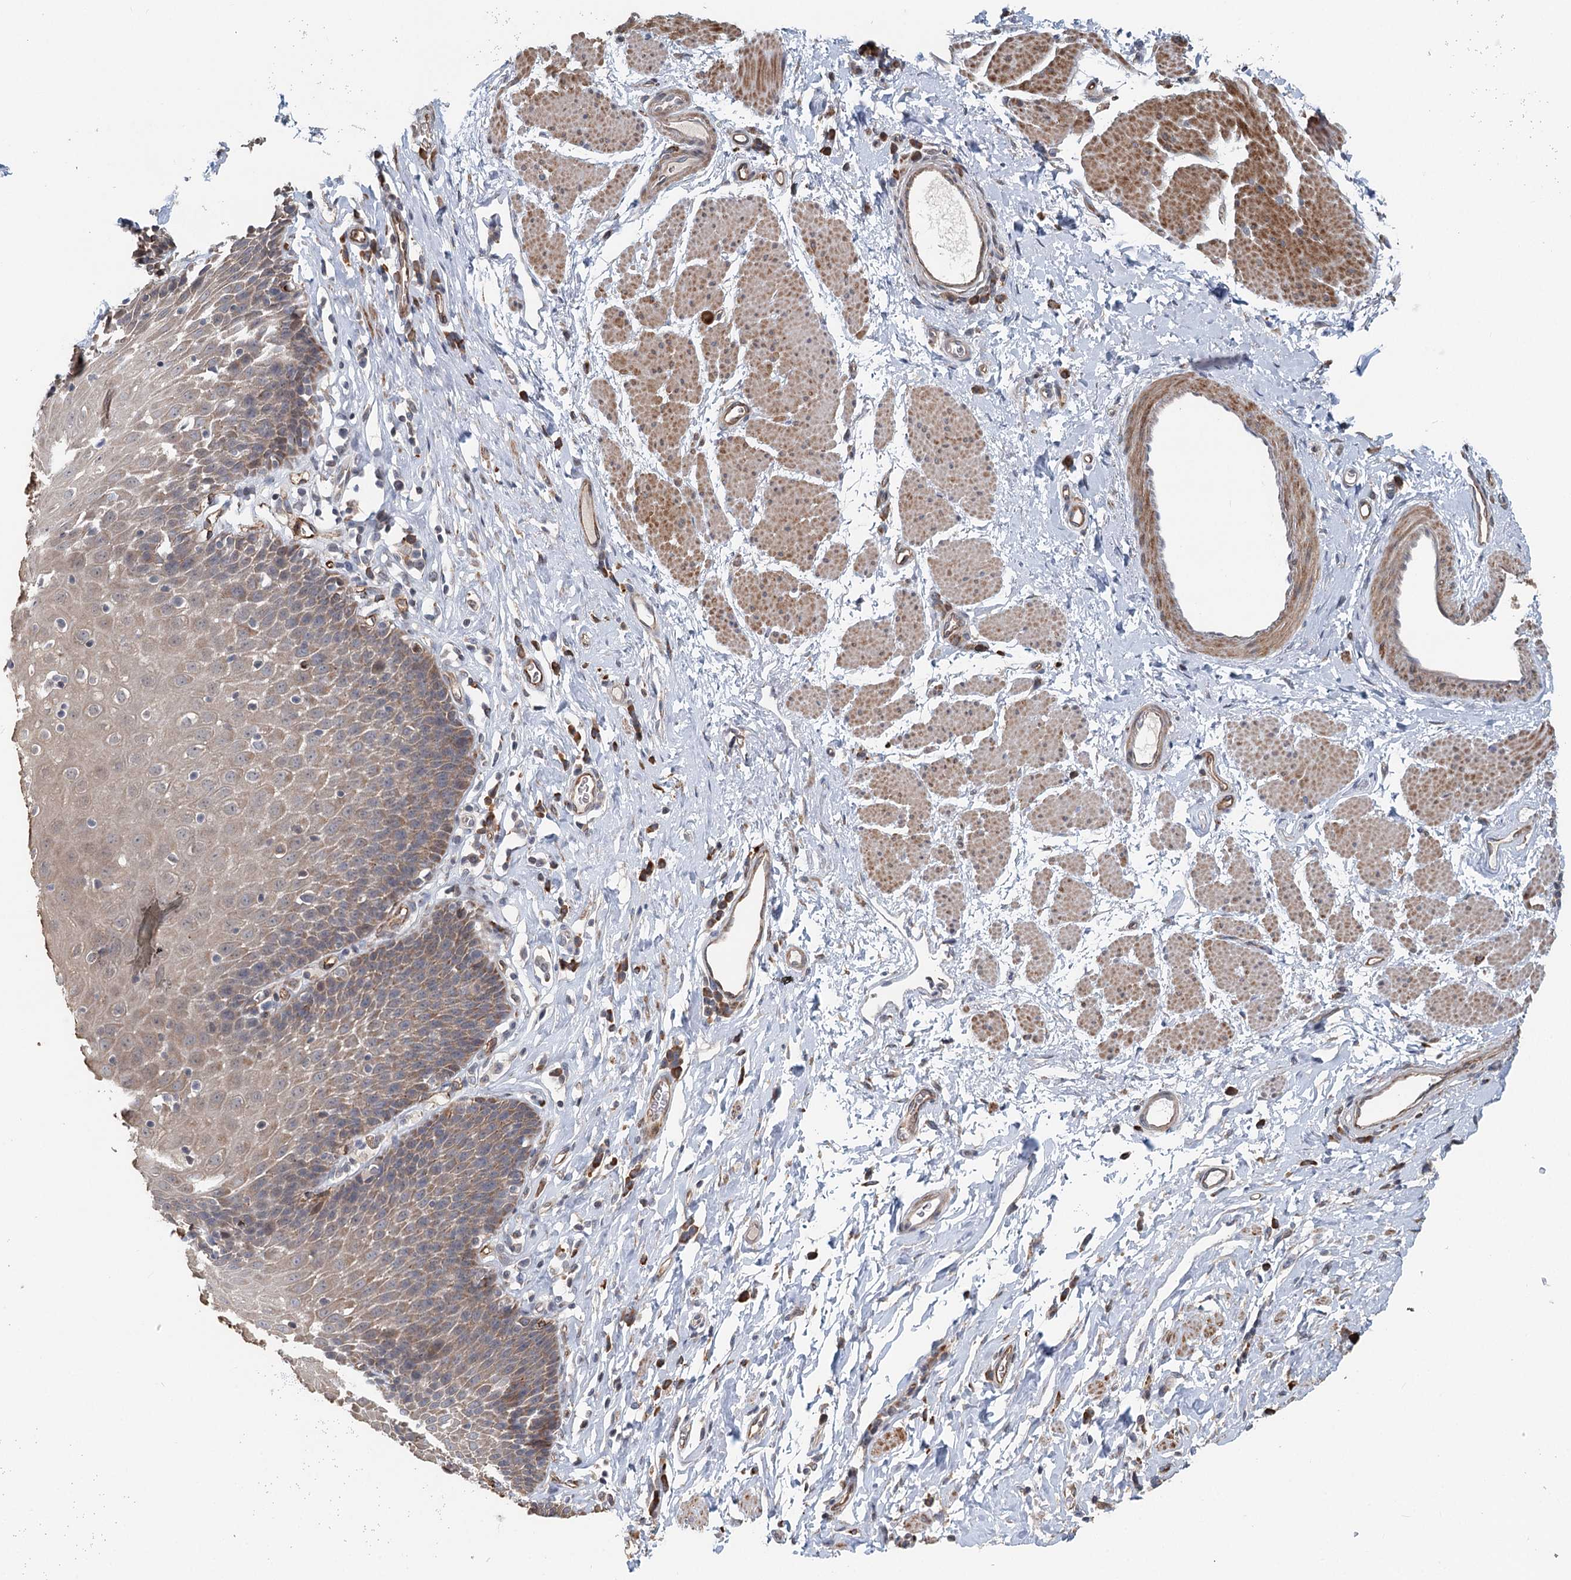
{"staining": {"intensity": "weak", "quantity": "25%-75%", "location": "cytoplasmic/membranous"}, "tissue": "esophagus", "cell_type": "Squamous epithelial cells", "image_type": "normal", "snomed": [{"axis": "morphology", "description": "Normal tissue, NOS"}, {"axis": "topography", "description": "Esophagus"}], "caption": "A brown stain highlights weak cytoplasmic/membranous positivity of a protein in squamous epithelial cells of normal human esophagus.", "gene": "RNF111", "patient": {"sex": "female", "age": 61}}